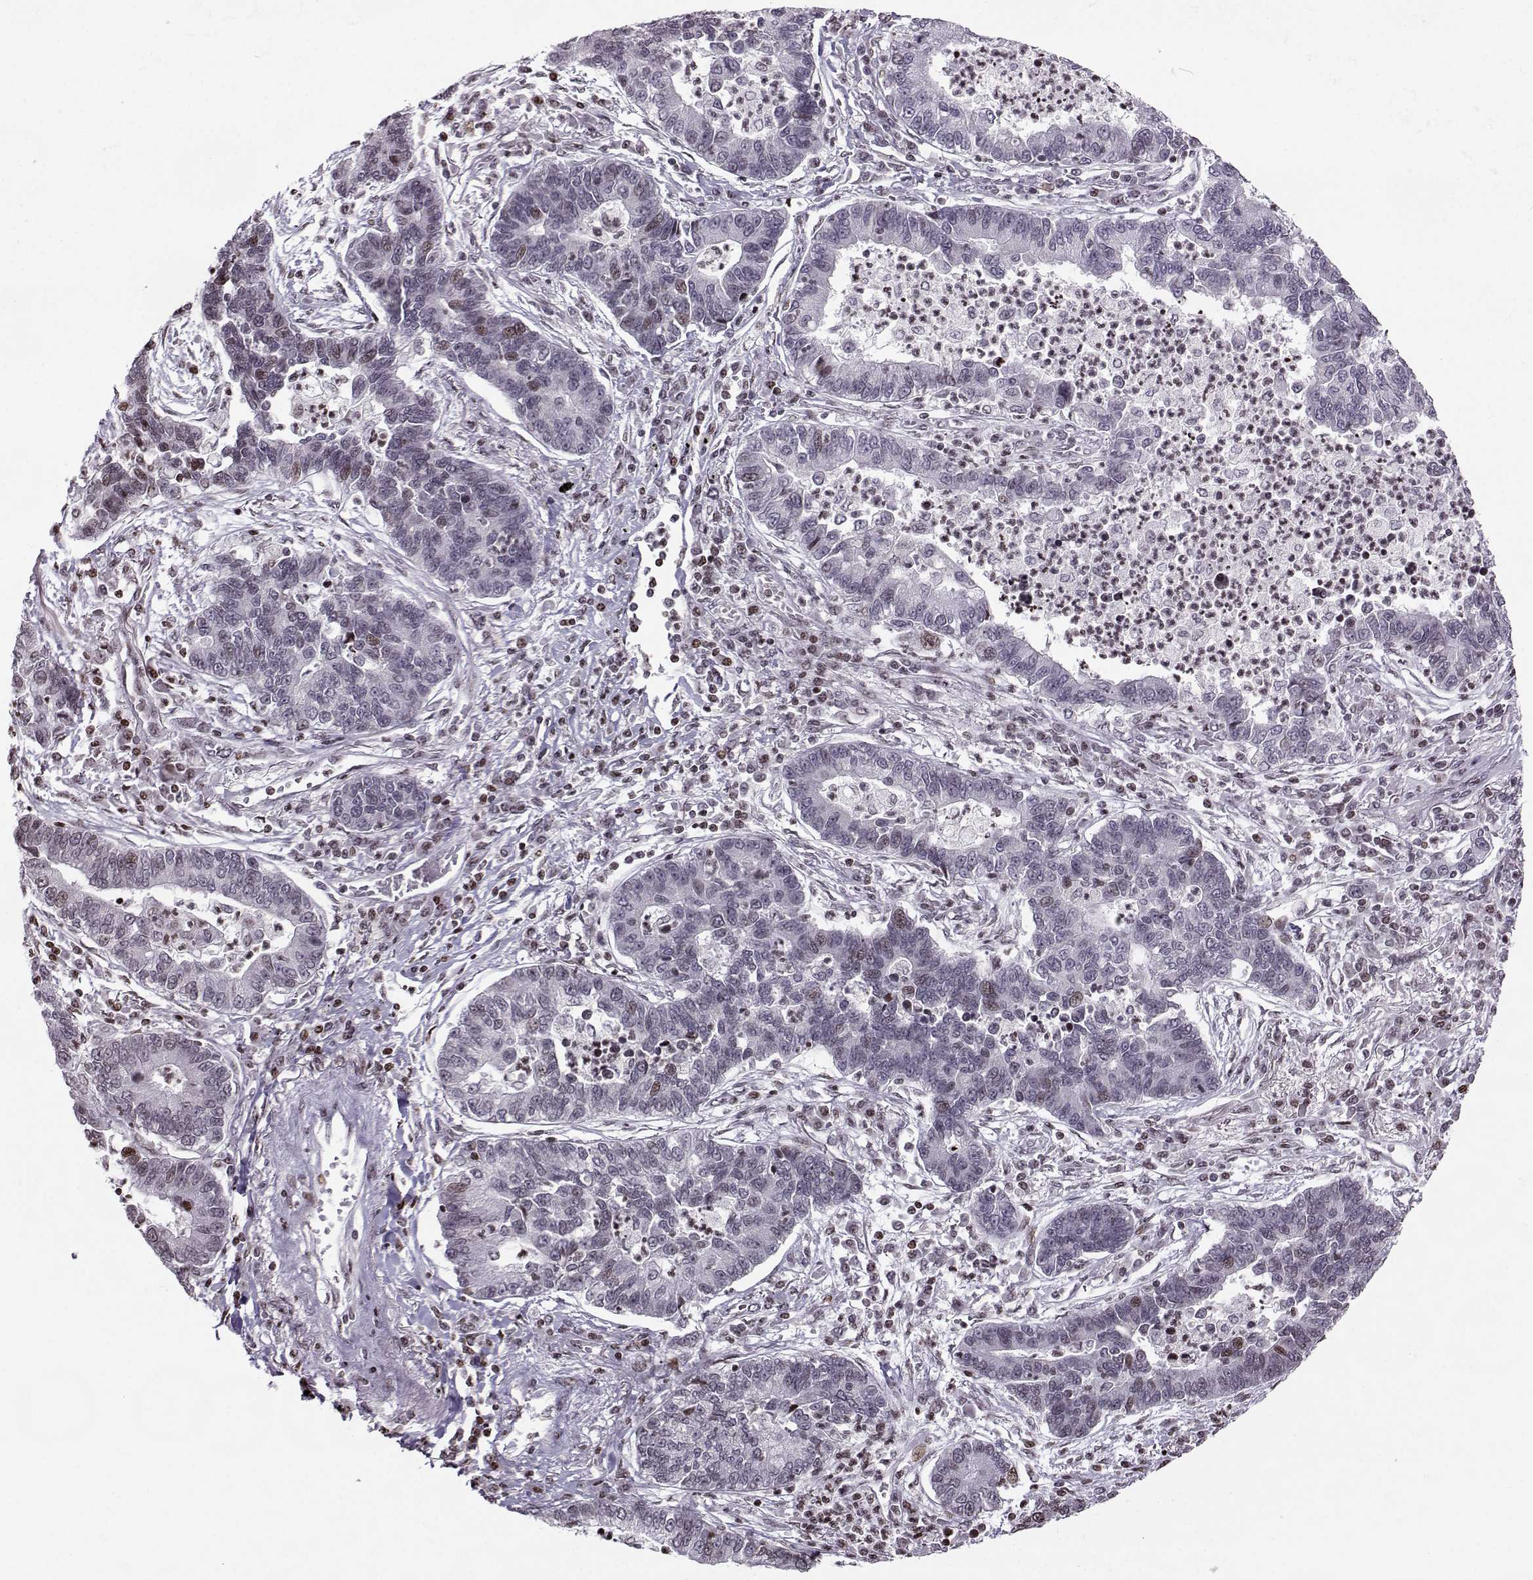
{"staining": {"intensity": "weak", "quantity": "<25%", "location": "nuclear"}, "tissue": "lung cancer", "cell_type": "Tumor cells", "image_type": "cancer", "snomed": [{"axis": "morphology", "description": "Adenocarcinoma, NOS"}, {"axis": "topography", "description": "Lung"}], "caption": "This is a histopathology image of immunohistochemistry staining of adenocarcinoma (lung), which shows no staining in tumor cells.", "gene": "ZNF19", "patient": {"sex": "female", "age": 57}}